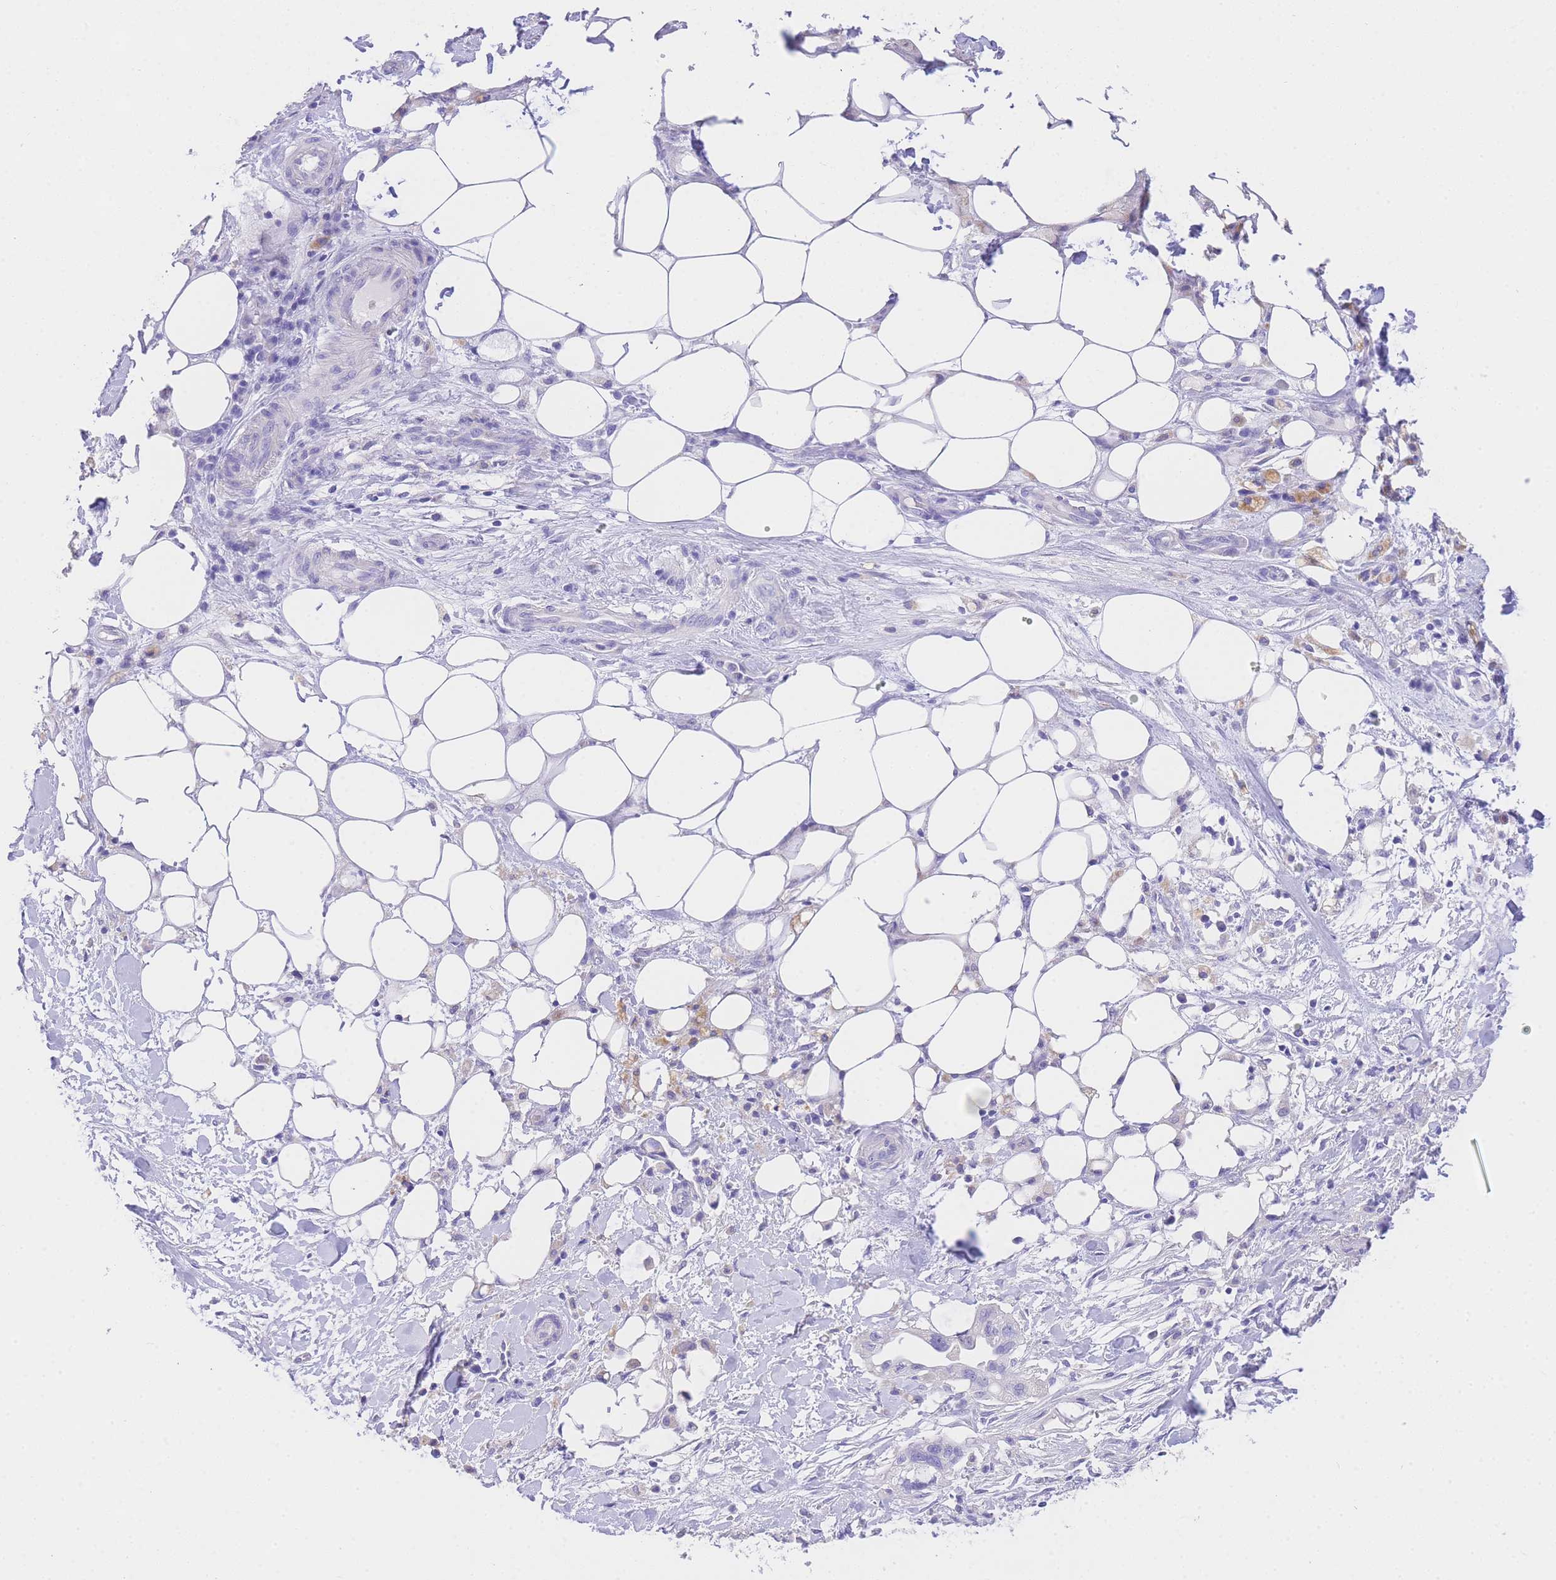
{"staining": {"intensity": "negative", "quantity": "none", "location": "none"}, "tissue": "pancreatic cancer", "cell_type": "Tumor cells", "image_type": "cancer", "snomed": [{"axis": "morphology", "description": "Adenocarcinoma, NOS"}, {"axis": "topography", "description": "Pancreas"}], "caption": "This histopathology image is of pancreatic cancer (adenocarcinoma) stained with immunohistochemistry to label a protein in brown with the nuclei are counter-stained blue. There is no expression in tumor cells.", "gene": "EPN2", "patient": {"sex": "male", "age": 44}}